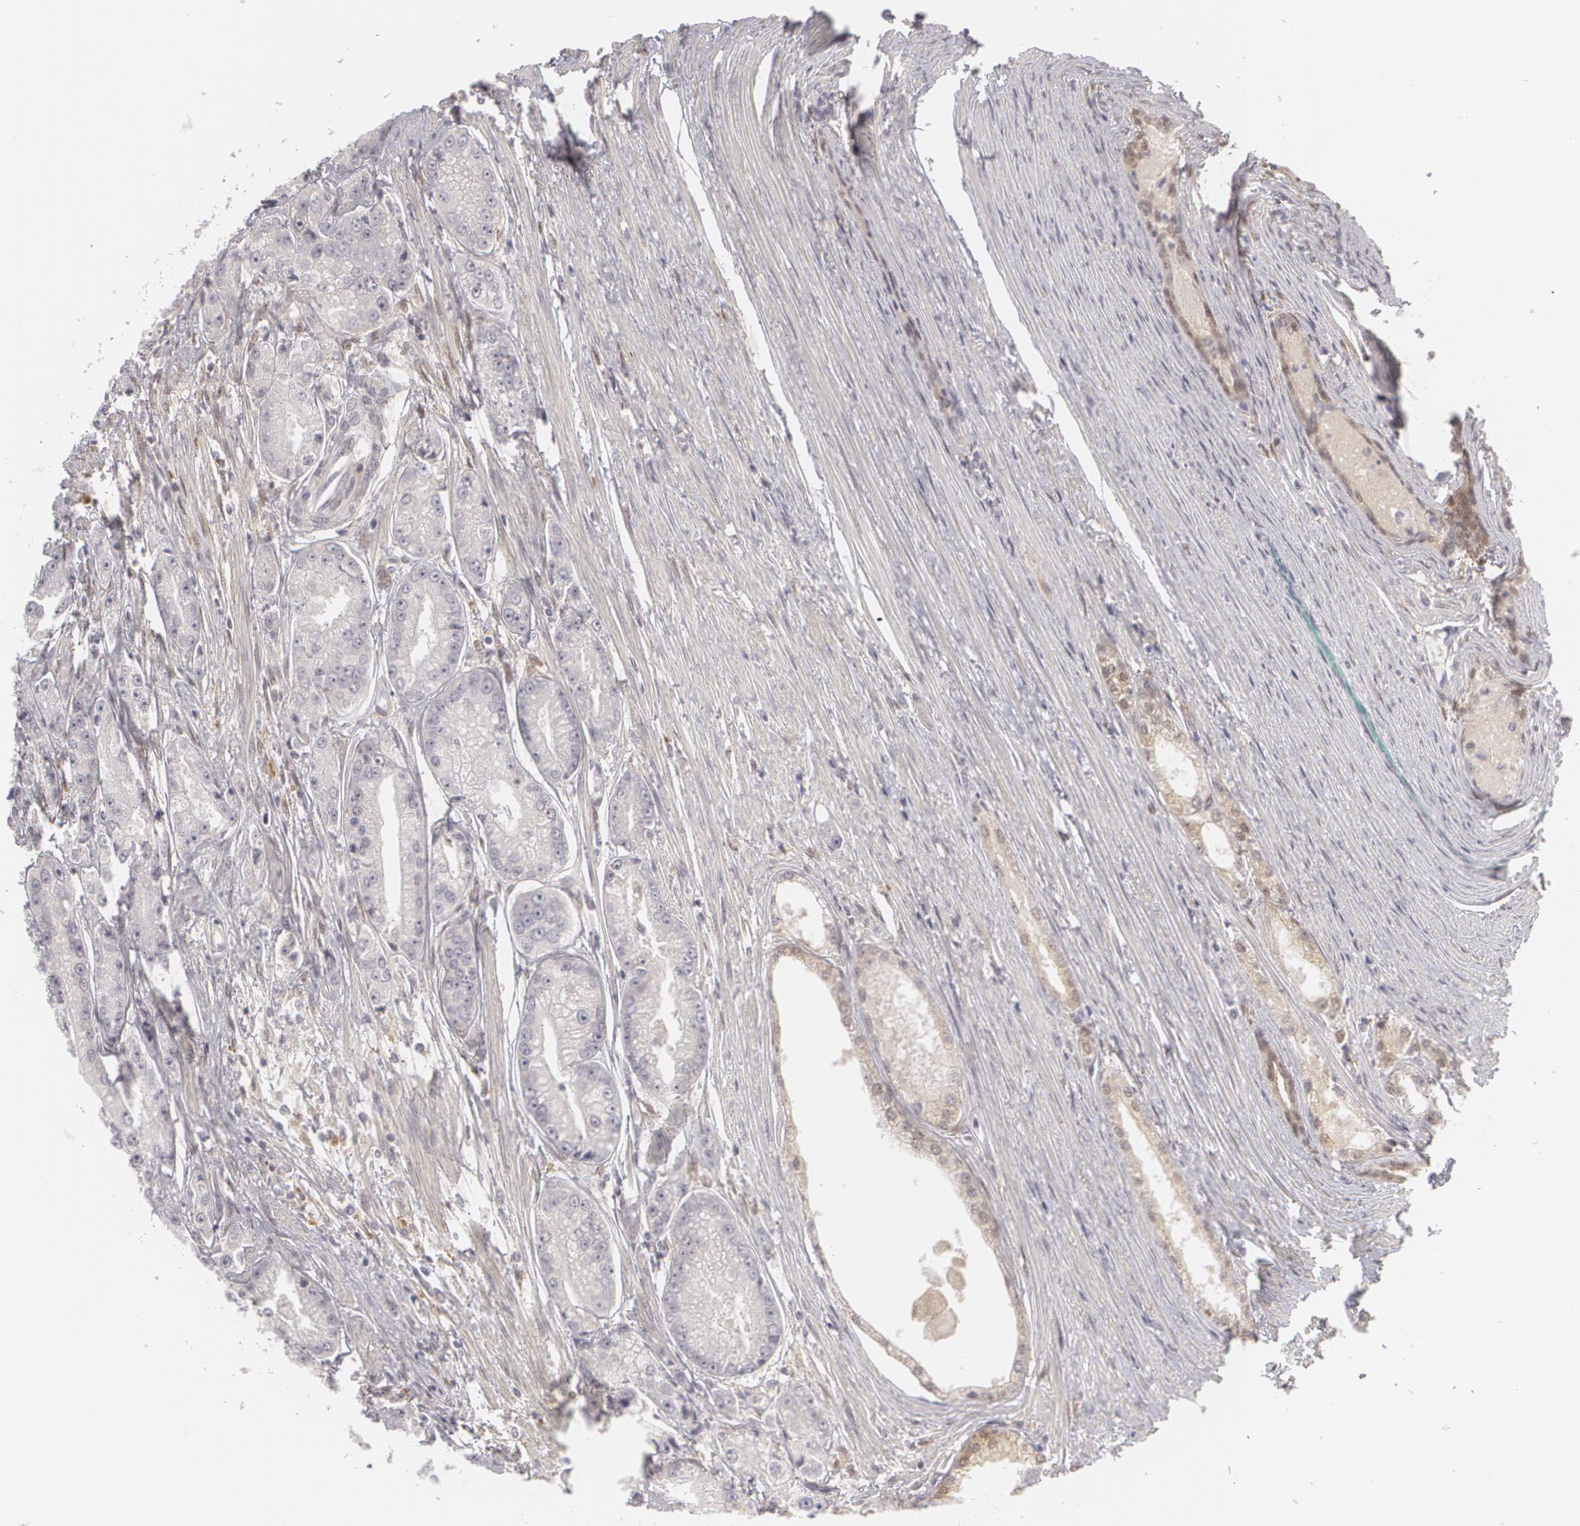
{"staining": {"intensity": "weak", "quantity": "<25%", "location": "cytoplasmic/membranous"}, "tissue": "prostate cancer", "cell_type": "Tumor cells", "image_type": "cancer", "snomed": [{"axis": "morphology", "description": "Adenocarcinoma, Medium grade"}, {"axis": "topography", "description": "Prostate"}], "caption": "Immunohistochemical staining of human medium-grade adenocarcinoma (prostate) exhibits no significant positivity in tumor cells.", "gene": "EFS", "patient": {"sex": "male", "age": 72}}